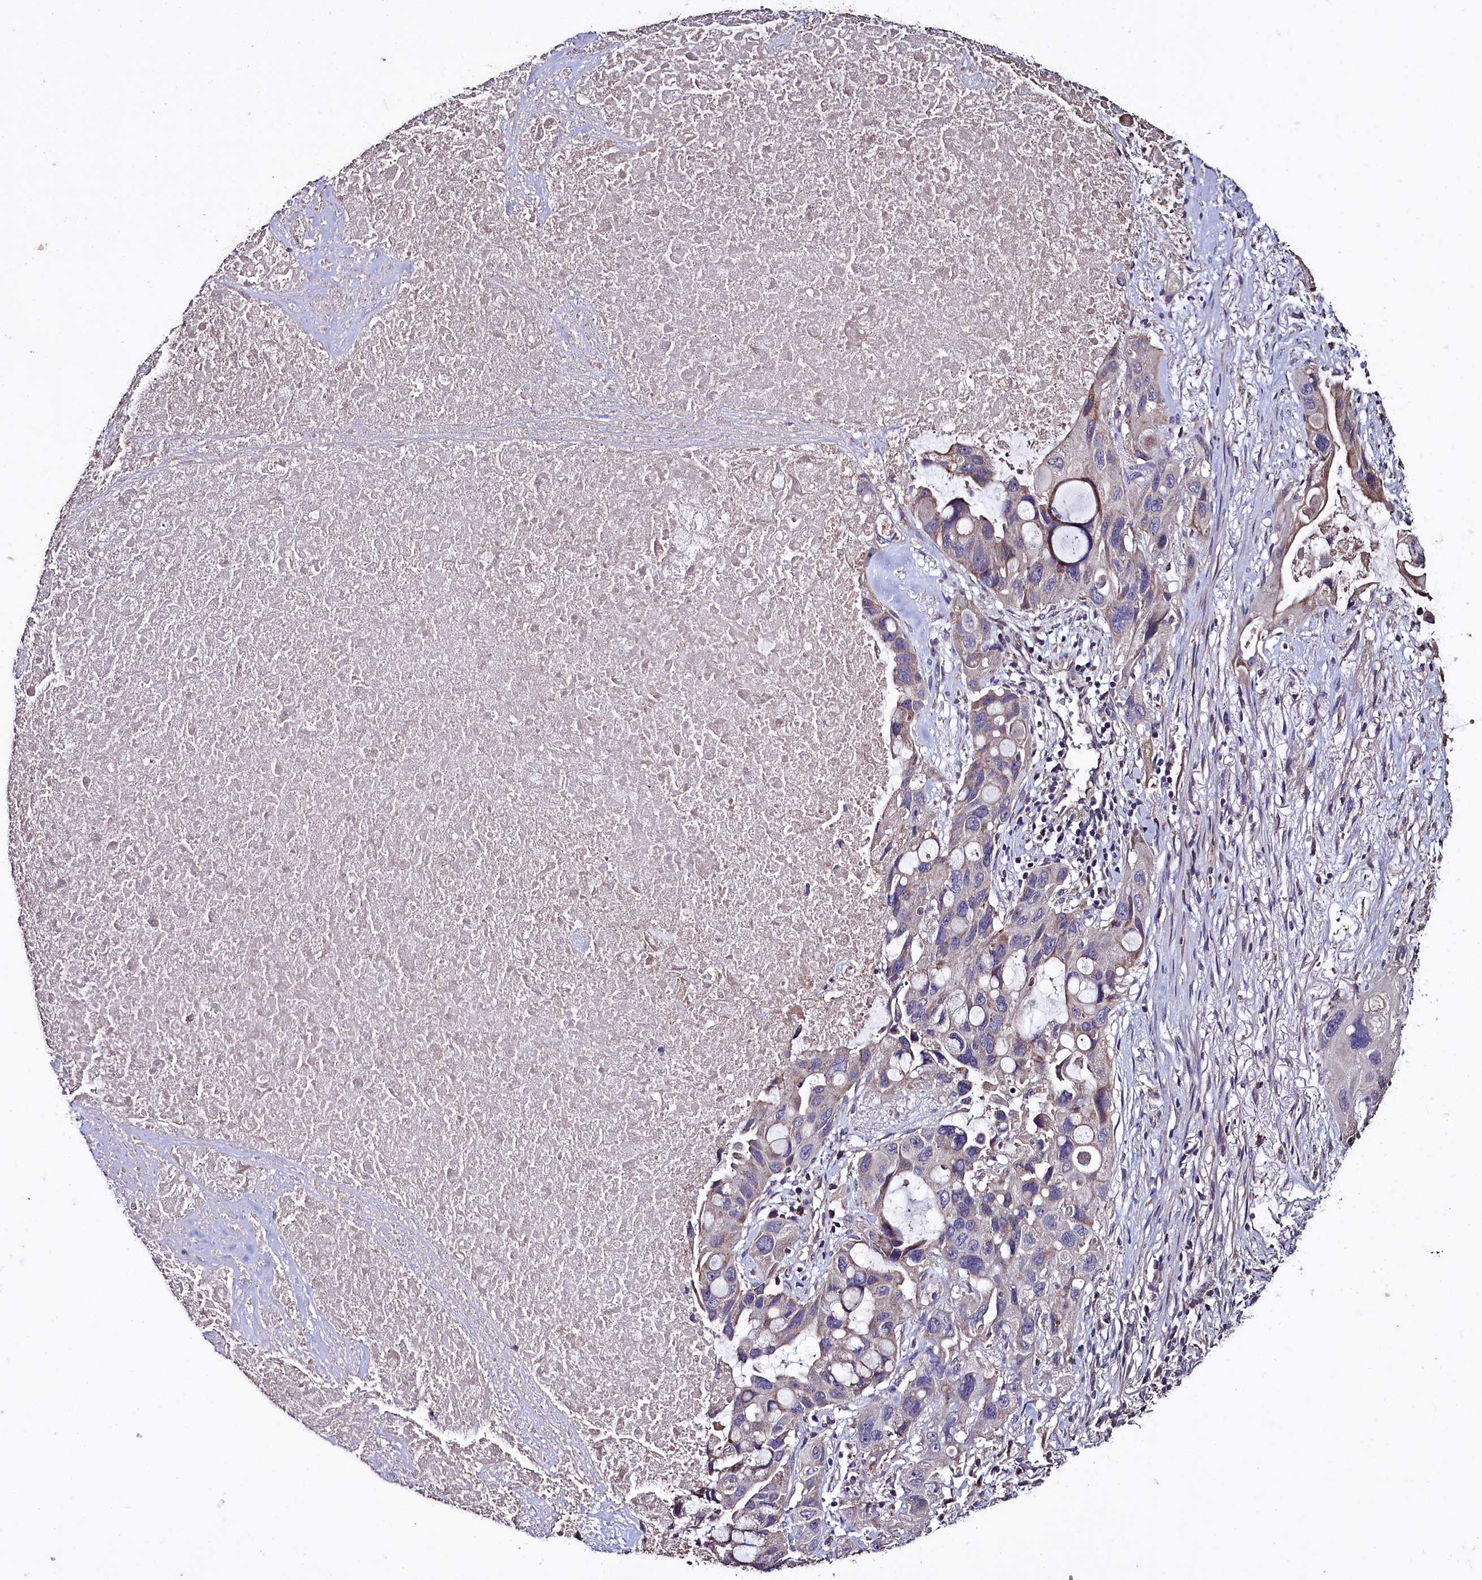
{"staining": {"intensity": "negative", "quantity": "none", "location": "none"}, "tissue": "lung cancer", "cell_type": "Tumor cells", "image_type": "cancer", "snomed": [{"axis": "morphology", "description": "Squamous cell carcinoma, NOS"}, {"axis": "topography", "description": "Lung"}], "caption": "Immunohistochemical staining of lung cancer (squamous cell carcinoma) shows no significant positivity in tumor cells.", "gene": "COQ9", "patient": {"sex": "female", "age": 73}}